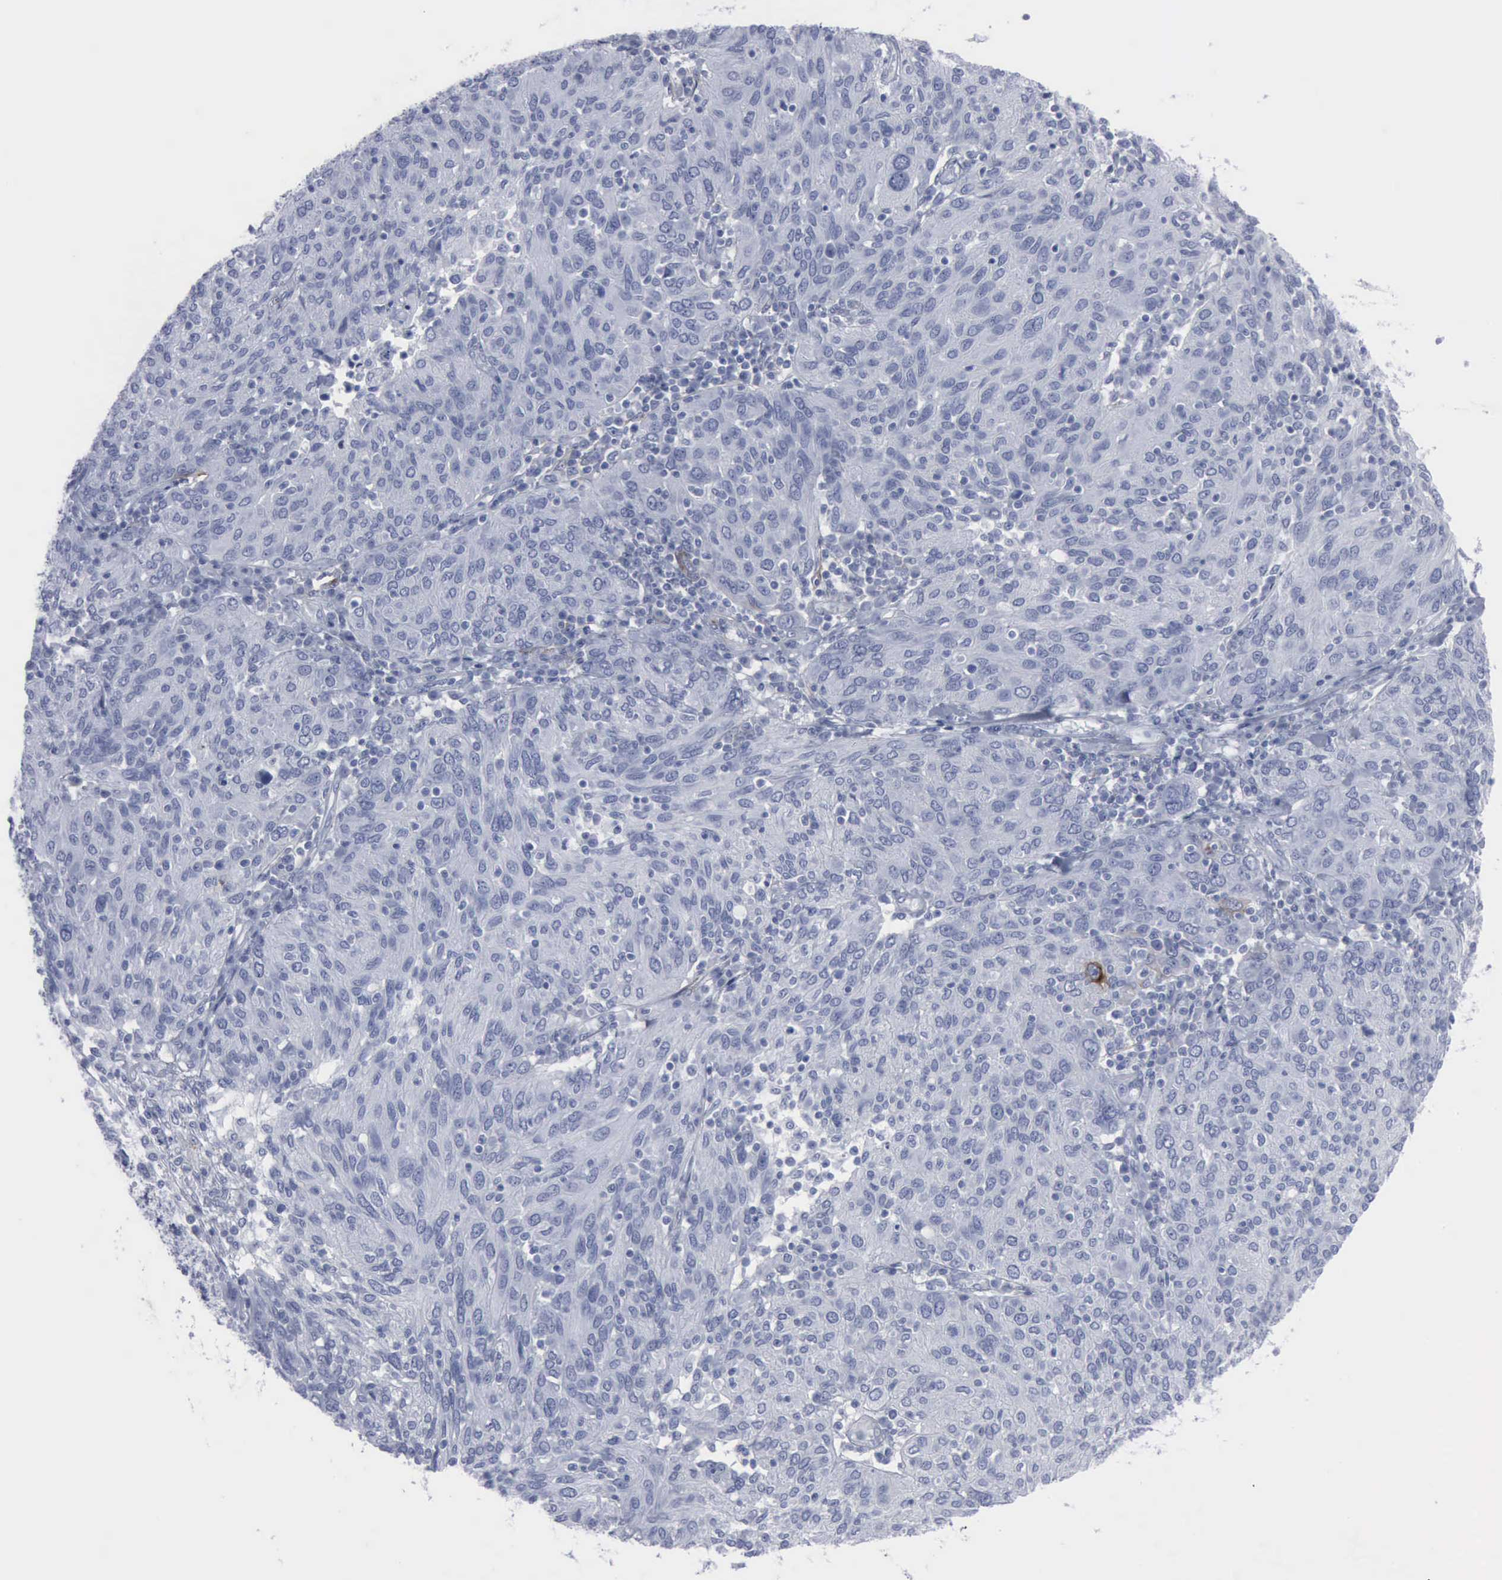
{"staining": {"intensity": "negative", "quantity": "none", "location": "none"}, "tissue": "ovarian cancer", "cell_type": "Tumor cells", "image_type": "cancer", "snomed": [{"axis": "morphology", "description": "Carcinoma, endometroid"}, {"axis": "topography", "description": "Ovary"}], "caption": "An image of human ovarian cancer (endometroid carcinoma) is negative for staining in tumor cells. (Stains: DAB (3,3'-diaminobenzidine) immunohistochemistry (IHC) with hematoxylin counter stain, Microscopy: brightfield microscopy at high magnification).", "gene": "VCAM1", "patient": {"sex": "female", "age": 50}}